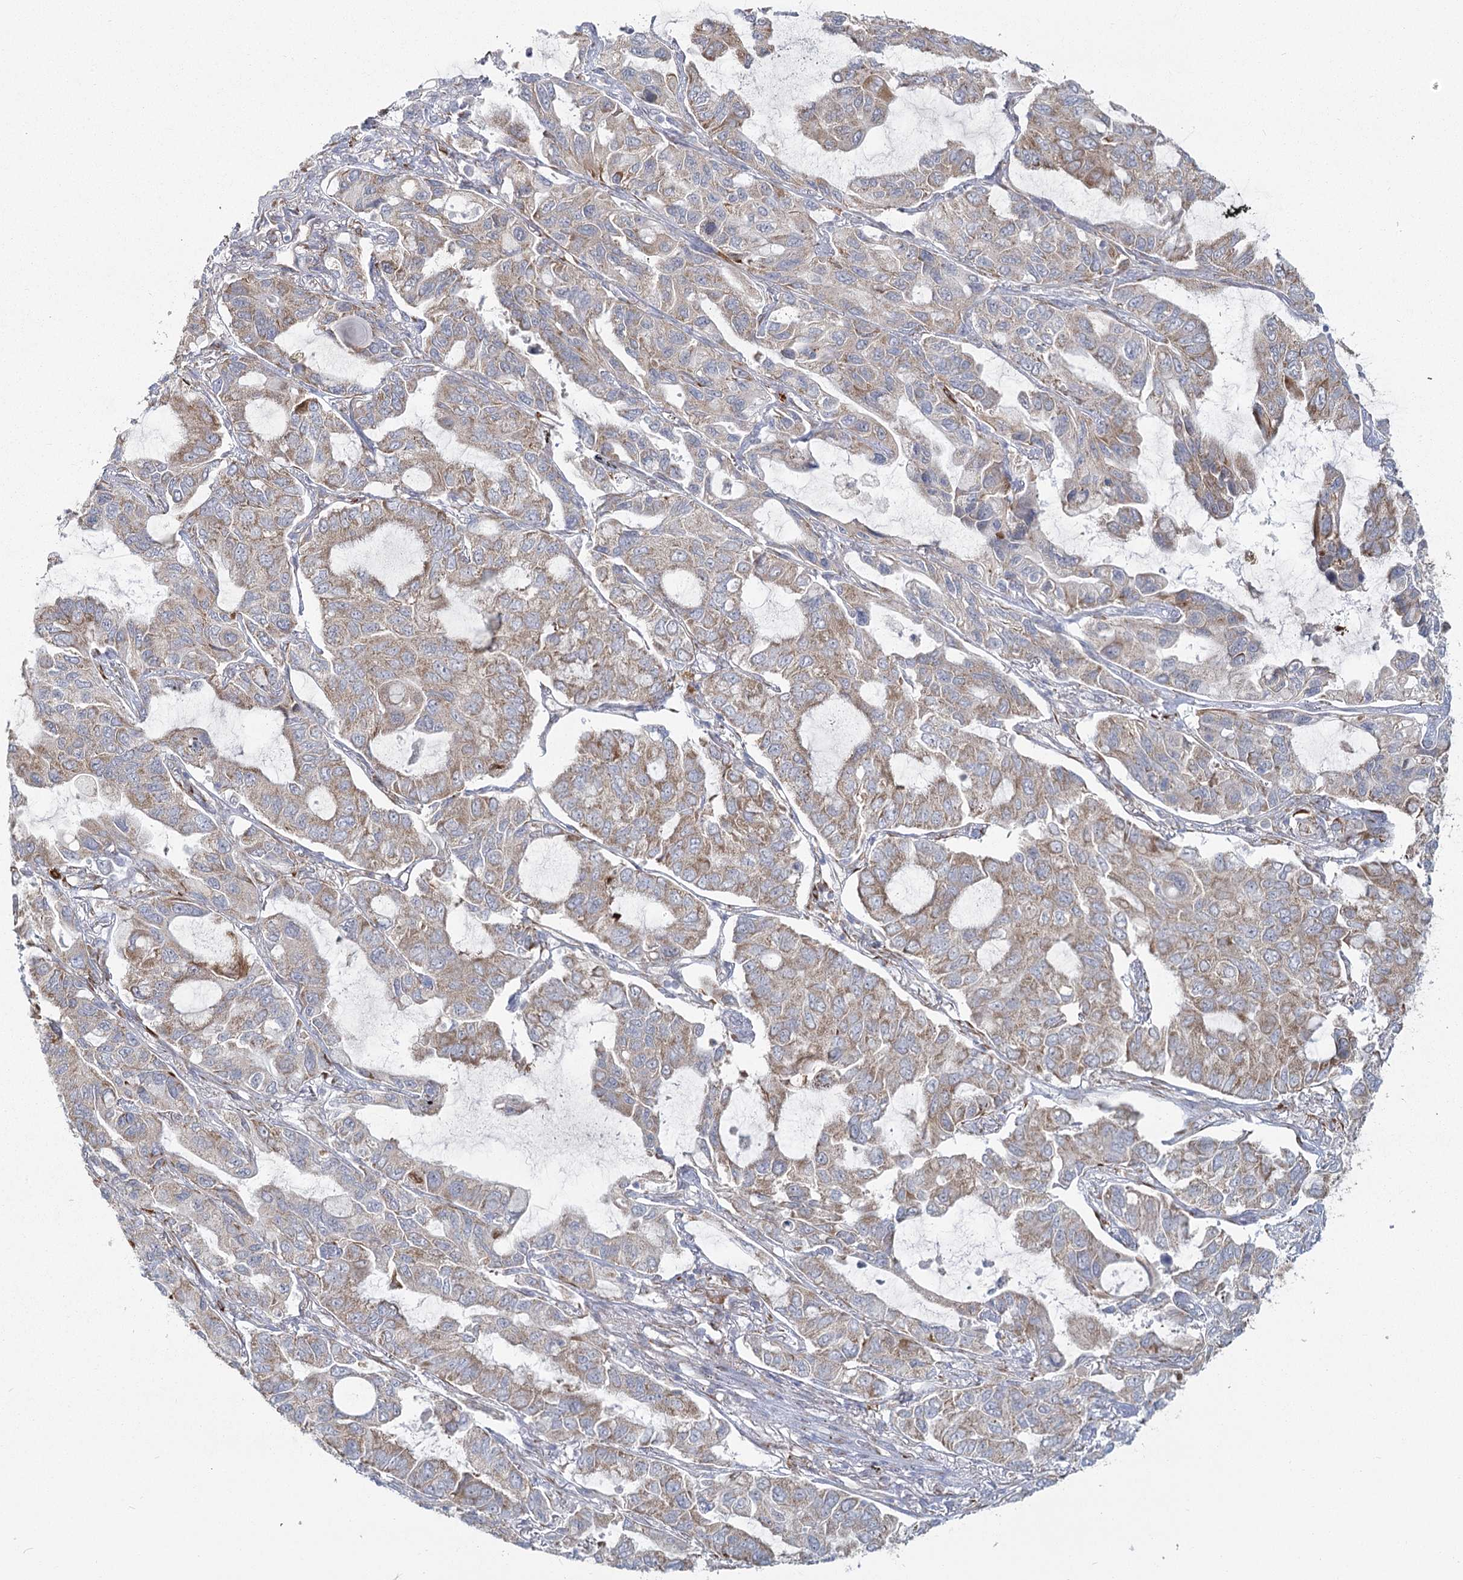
{"staining": {"intensity": "weak", "quantity": "25%-75%", "location": "cytoplasmic/membranous"}, "tissue": "lung cancer", "cell_type": "Tumor cells", "image_type": "cancer", "snomed": [{"axis": "morphology", "description": "Adenocarcinoma, NOS"}, {"axis": "topography", "description": "Lung"}], "caption": "Lung adenocarcinoma stained with DAB (3,3'-diaminobenzidine) IHC displays low levels of weak cytoplasmic/membranous positivity in approximately 25%-75% of tumor cells.", "gene": "HARS2", "patient": {"sex": "male", "age": 64}}